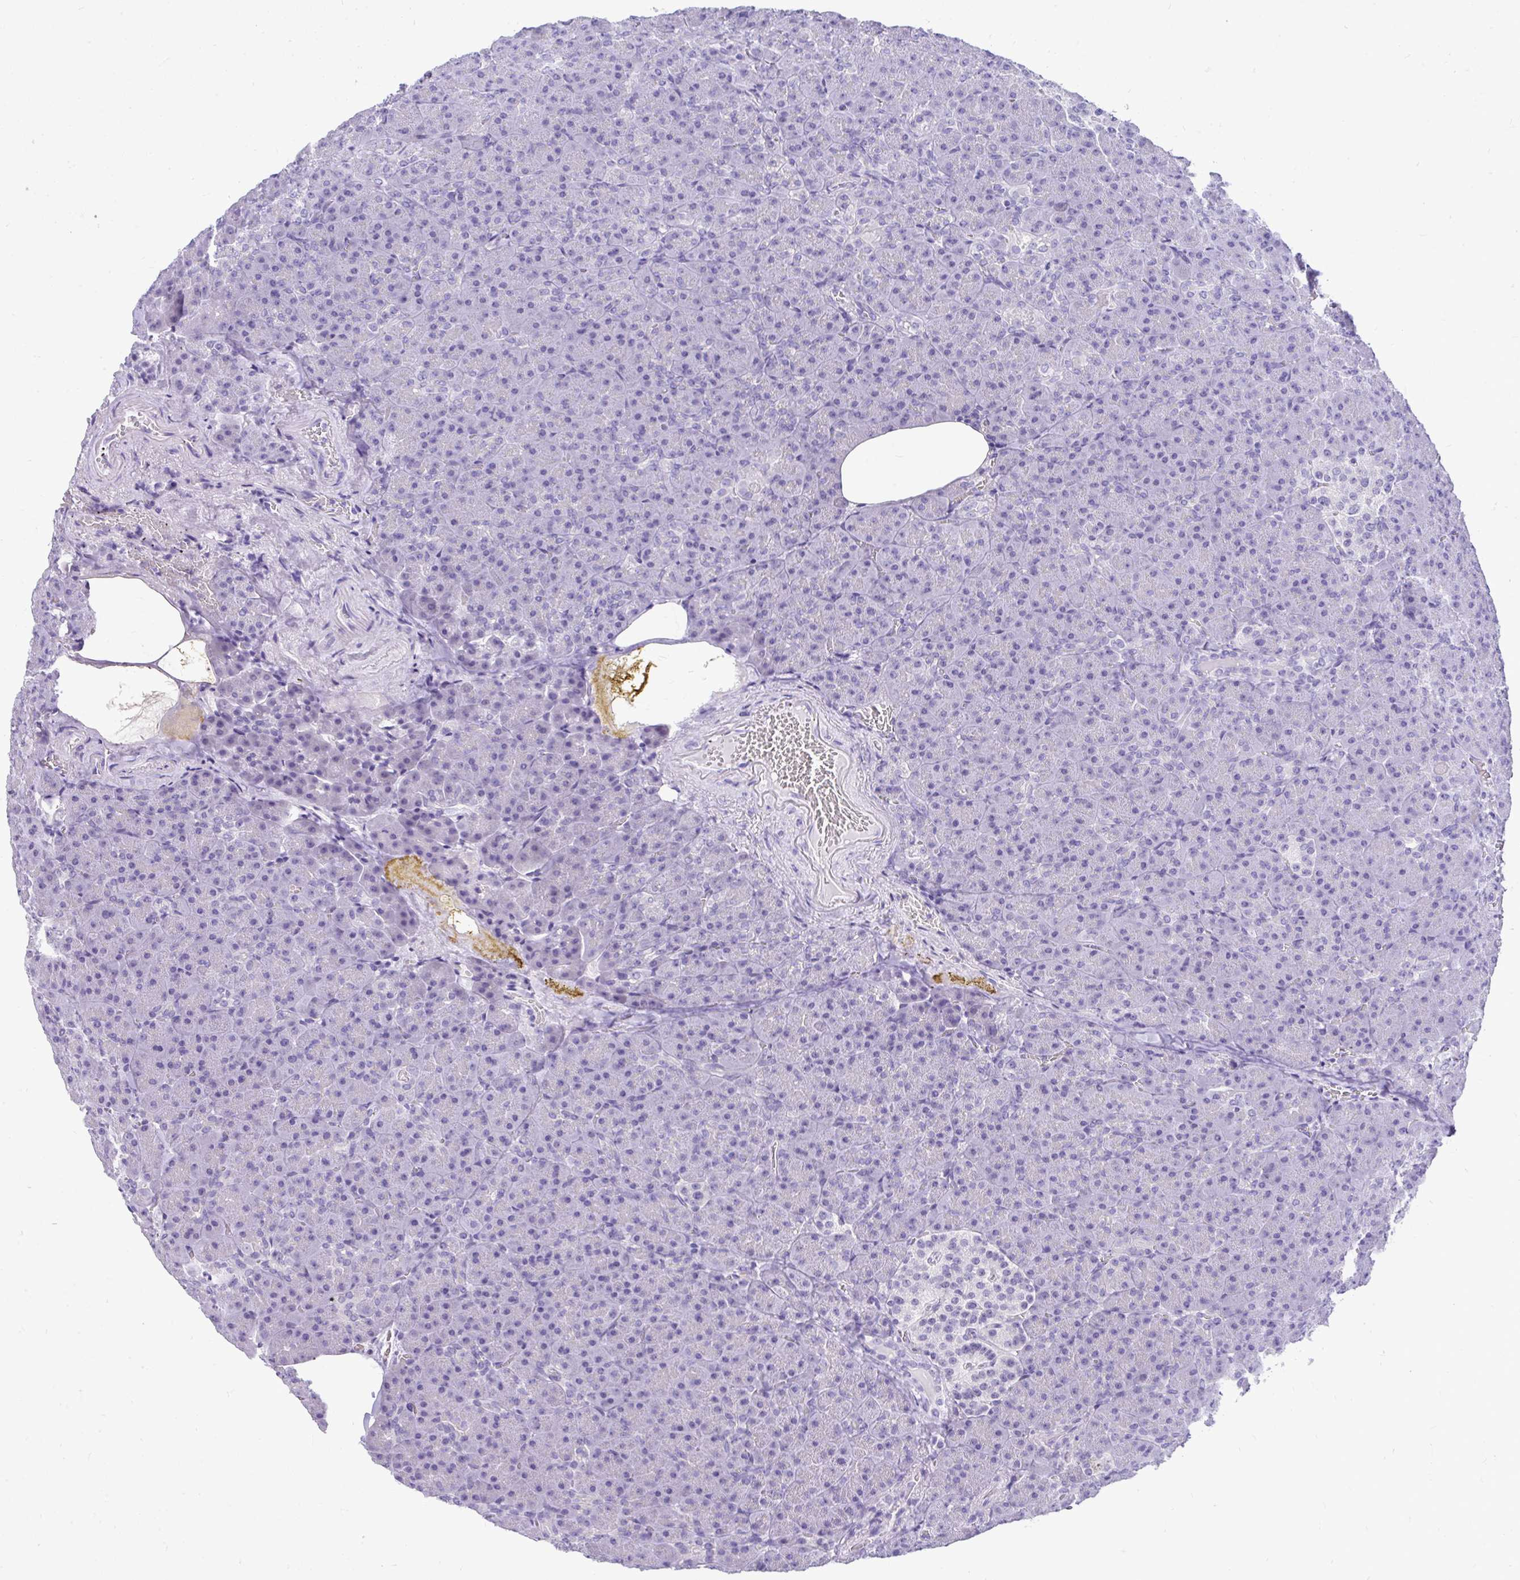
{"staining": {"intensity": "negative", "quantity": "none", "location": "none"}, "tissue": "pancreas", "cell_type": "Exocrine glandular cells", "image_type": "normal", "snomed": [{"axis": "morphology", "description": "Normal tissue, NOS"}, {"axis": "topography", "description": "Pancreas"}], "caption": "Immunohistochemistry image of unremarkable pancreas: human pancreas stained with DAB displays no significant protein positivity in exocrine glandular cells.", "gene": "PRM2", "patient": {"sex": "female", "age": 74}}